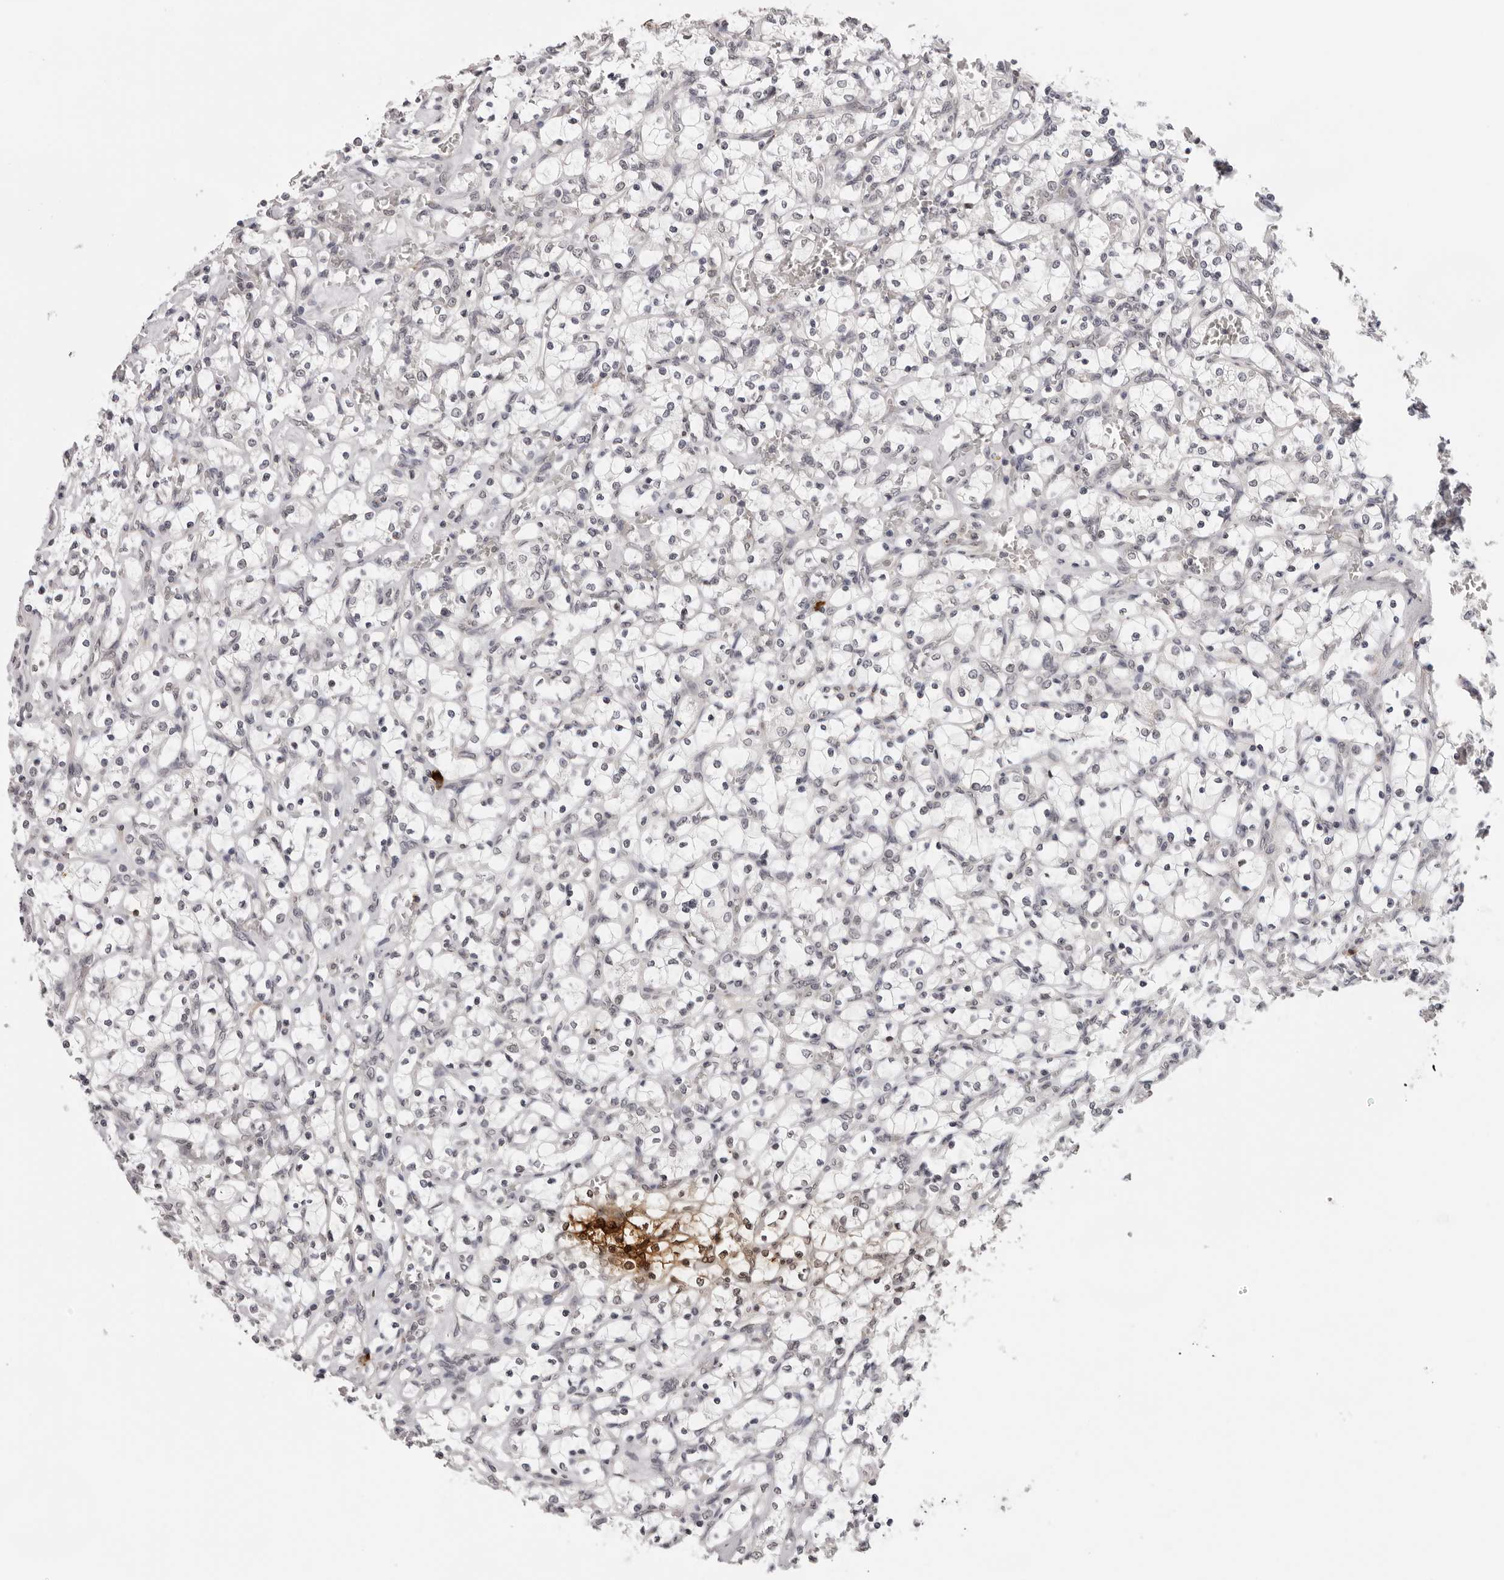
{"staining": {"intensity": "negative", "quantity": "none", "location": "none"}, "tissue": "renal cancer", "cell_type": "Tumor cells", "image_type": "cancer", "snomed": [{"axis": "morphology", "description": "Adenocarcinoma, NOS"}, {"axis": "topography", "description": "Kidney"}], "caption": "Image shows no significant protein staining in tumor cells of adenocarcinoma (renal).", "gene": "IL17RA", "patient": {"sex": "female", "age": 69}}